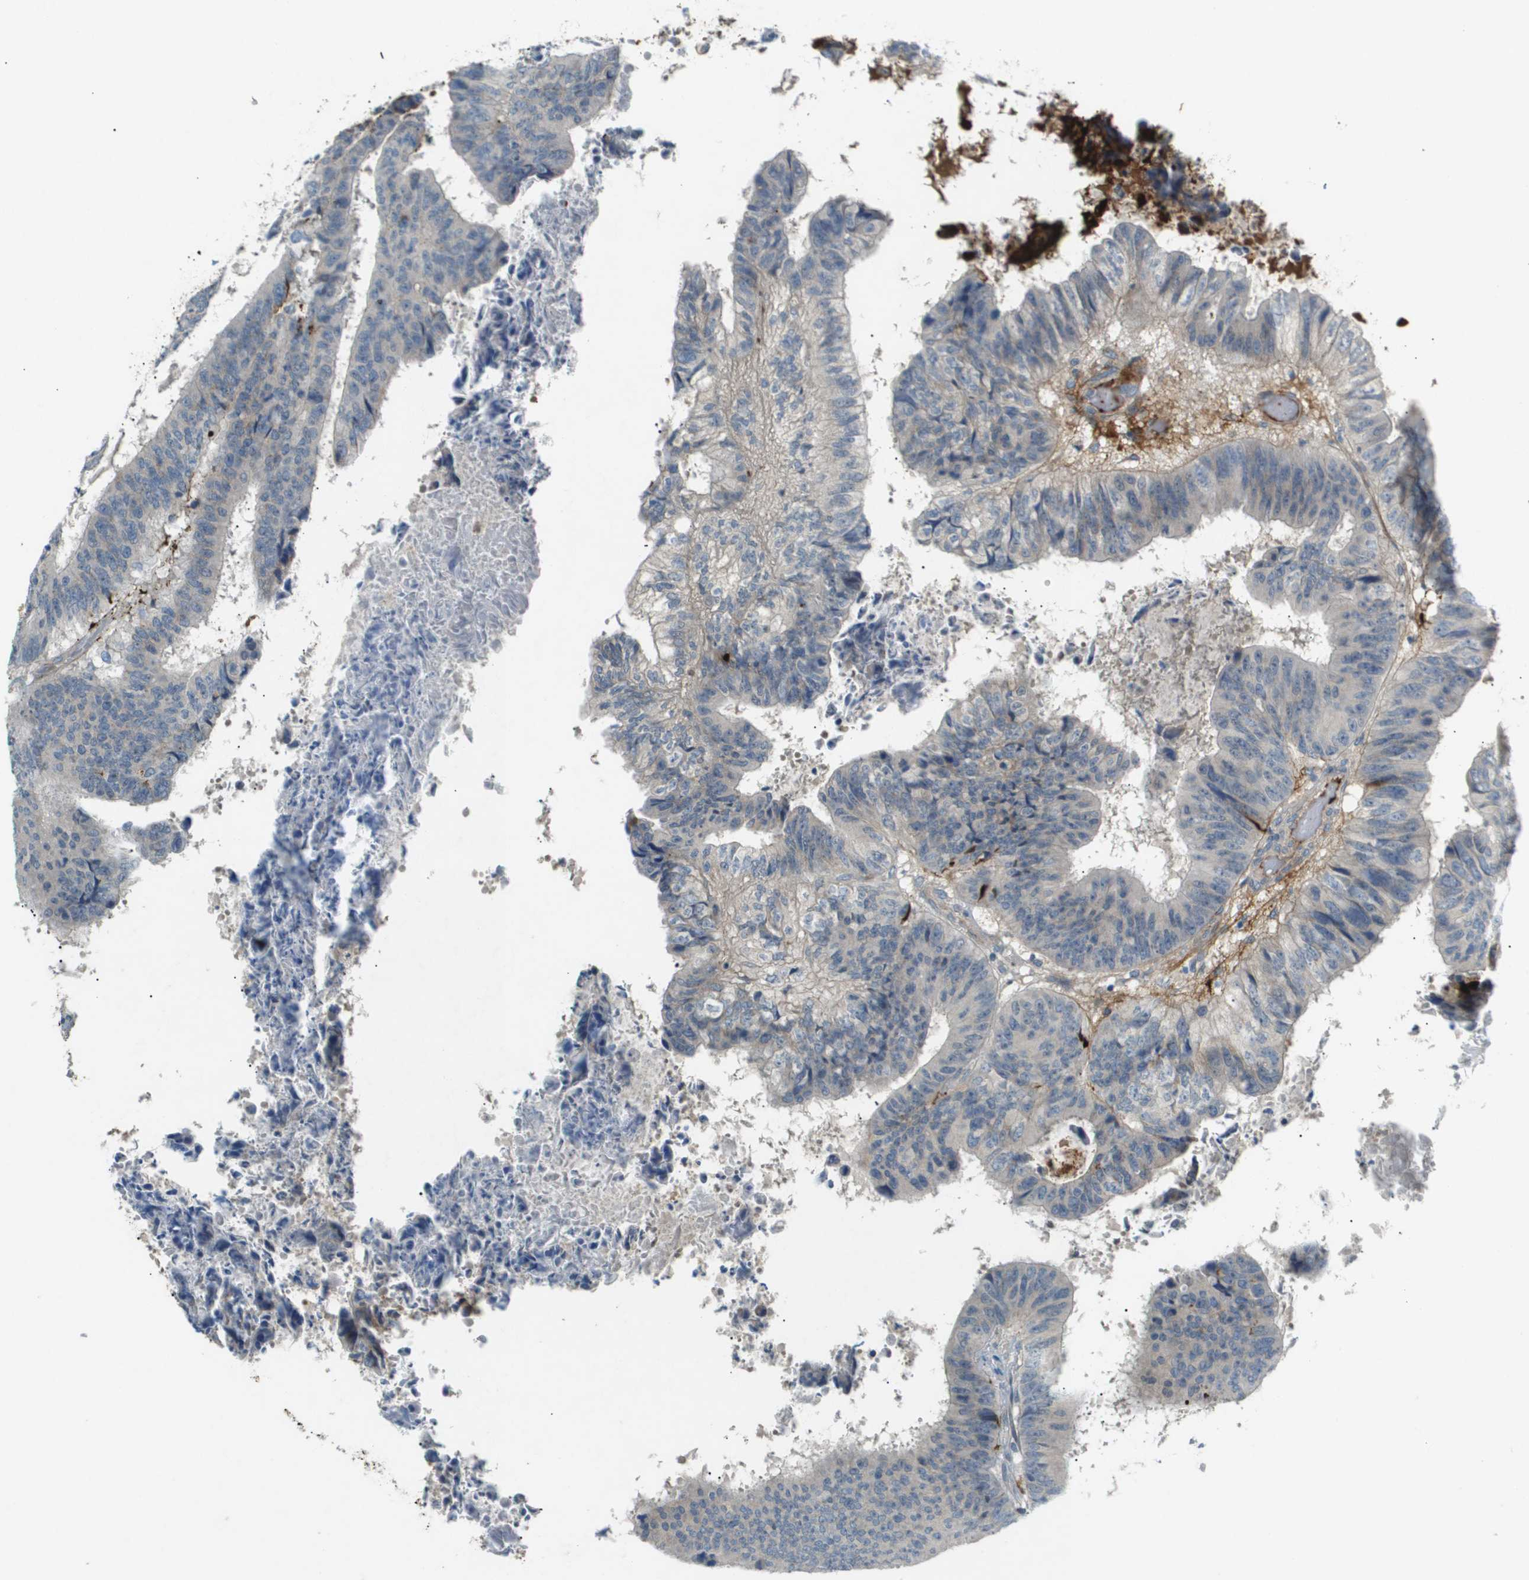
{"staining": {"intensity": "negative", "quantity": "none", "location": "none"}, "tissue": "colorectal cancer", "cell_type": "Tumor cells", "image_type": "cancer", "snomed": [{"axis": "morphology", "description": "Adenocarcinoma, NOS"}, {"axis": "topography", "description": "Rectum"}], "caption": "This photomicrograph is of colorectal cancer stained with immunohistochemistry (IHC) to label a protein in brown with the nuclei are counter-stained blue. There is no staining in tumor cells.", "gene": "VTN", "patient": {"sex": "male", "age": 72}}